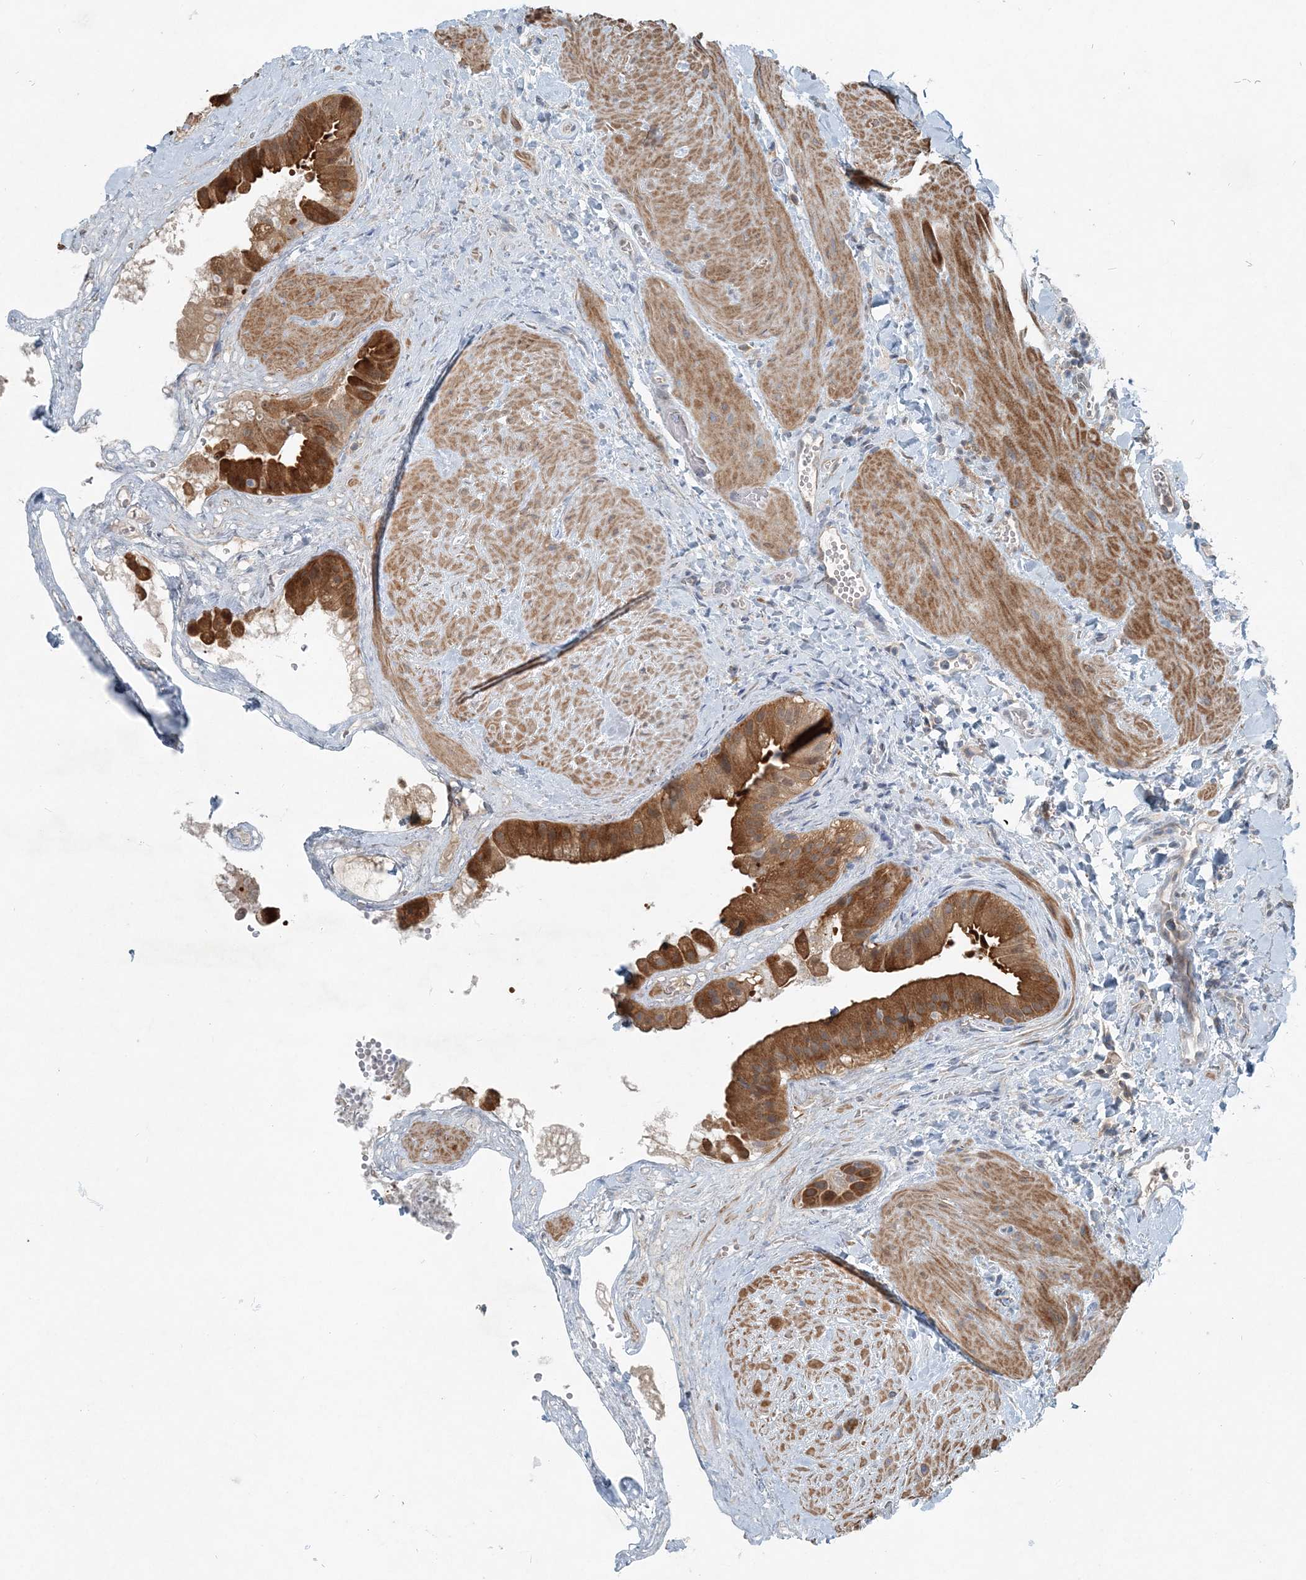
{"staining": {"intensity": "strong", "quantity": ">75%", "location": "cytoplasmic/membranous"}, "tissue": "gallbladder", "cell_type": "Glandular cells", "image_type": "normal", "snomed": [{"axis": "morphology", "description": "Normal tissue, NOS"}, {"axis": "topography", "description": "Gallbladder"}], "caption": "A micrograph of human gallbladder stained for a protein exhibits strong cytoplasmic/membranous brown staining in glandular cells. Immunohistochemistry (ihc) stains the protein in brown and the nuclei are stained blue.", "gene": "ARMH1", "patient": {"sex": "male", "age": 55}}